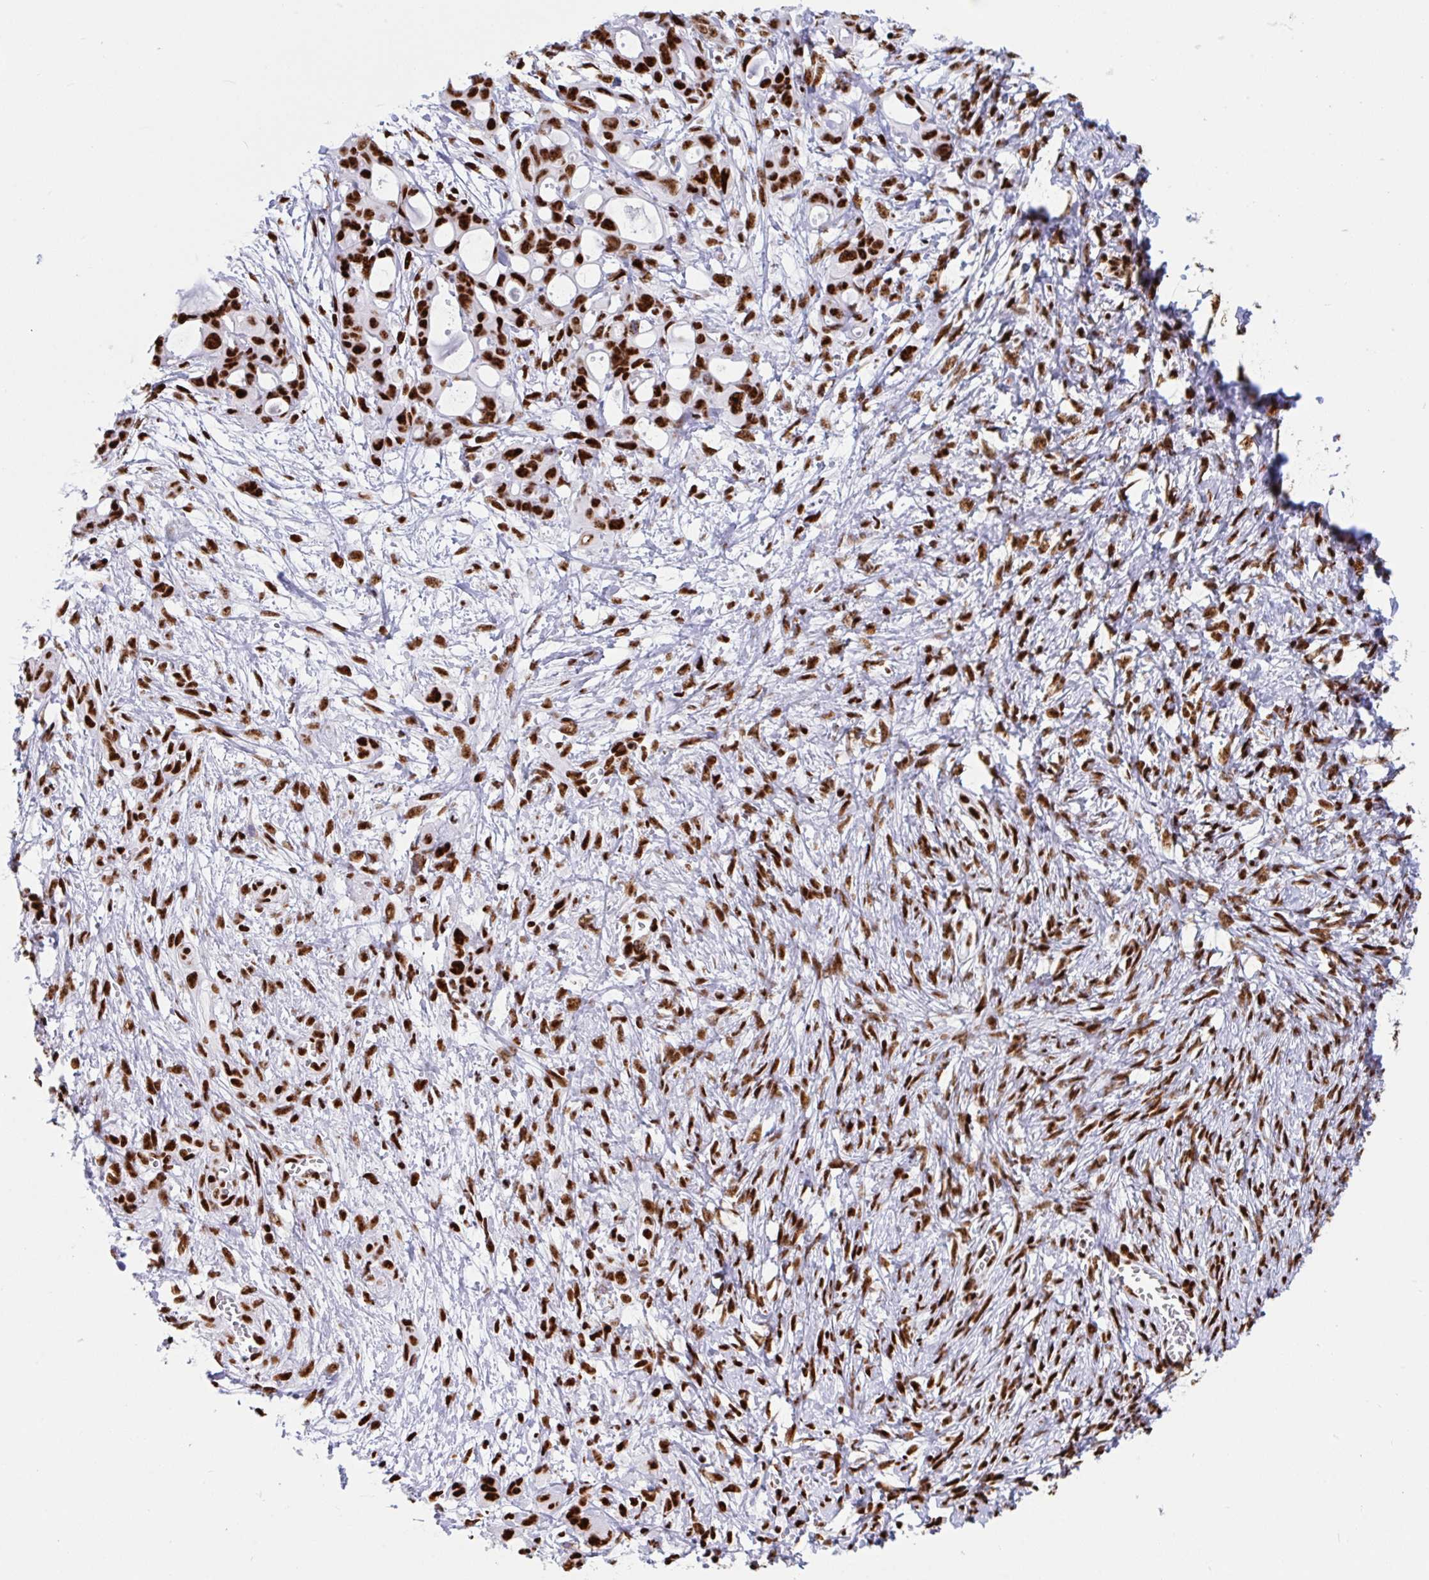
{"staining": {"intensity": "strong", "quantity": ">75%", "location": "nuclear"}, "tissue": "ovarian cancer", "cell_type": "Tumor cells", "image_type": "cancer", "snomed": [{"axis": "morphology", "description": "Cystadenocarcinoma, mucinous, NOS"}, {"axis": "topography", "description": "Ovary"}], "caption": "Ovarian cancer (mucinous cystadenocarcinoma) stained for a protein reveals strong nuclear positivity in tumor cells.", "gene": "IKZF2", "patient": {"sex": "female", "age": 70}}